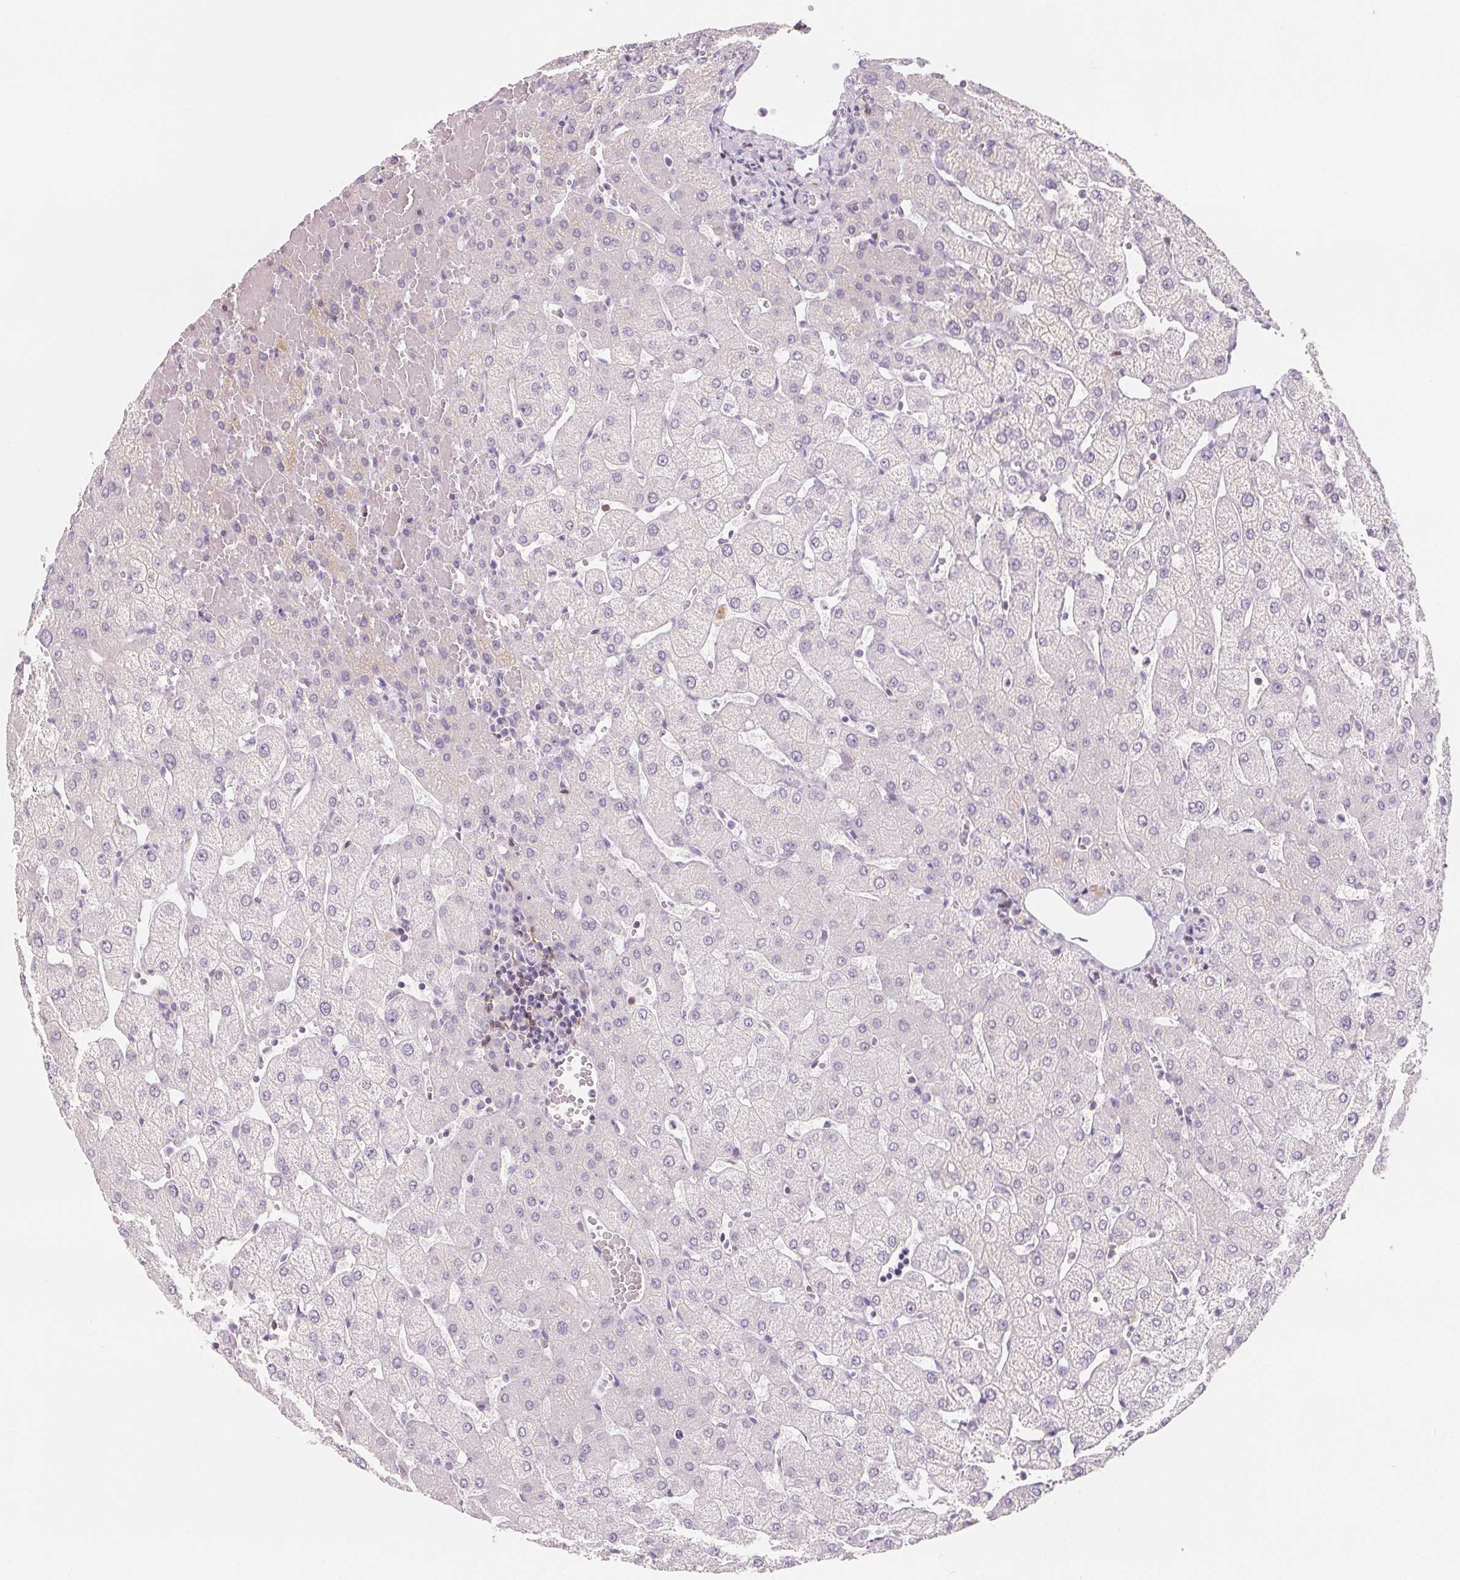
{"staining": {"intensity": "negative", "quantity": "none", "location": "none"}, "tissue": "liver", "cell_type": "Cholangiocytes", "image_type": "normal", "snomed": [{"axis": "morphology", "description": "Normal tissue, NOS"}, {"axis": "topography", "description": "Liver"}], "caption": "Immunohistochemistry image of normal liver: human liver stained with DAB exhibits no significant protein expression in cholangiocytes. The staining is performed using DAB brown chromogen with nuclei counter-stained in using hematoxylin.", "gene": "CD69", "patient": {"sex": "female", "age": 54}}